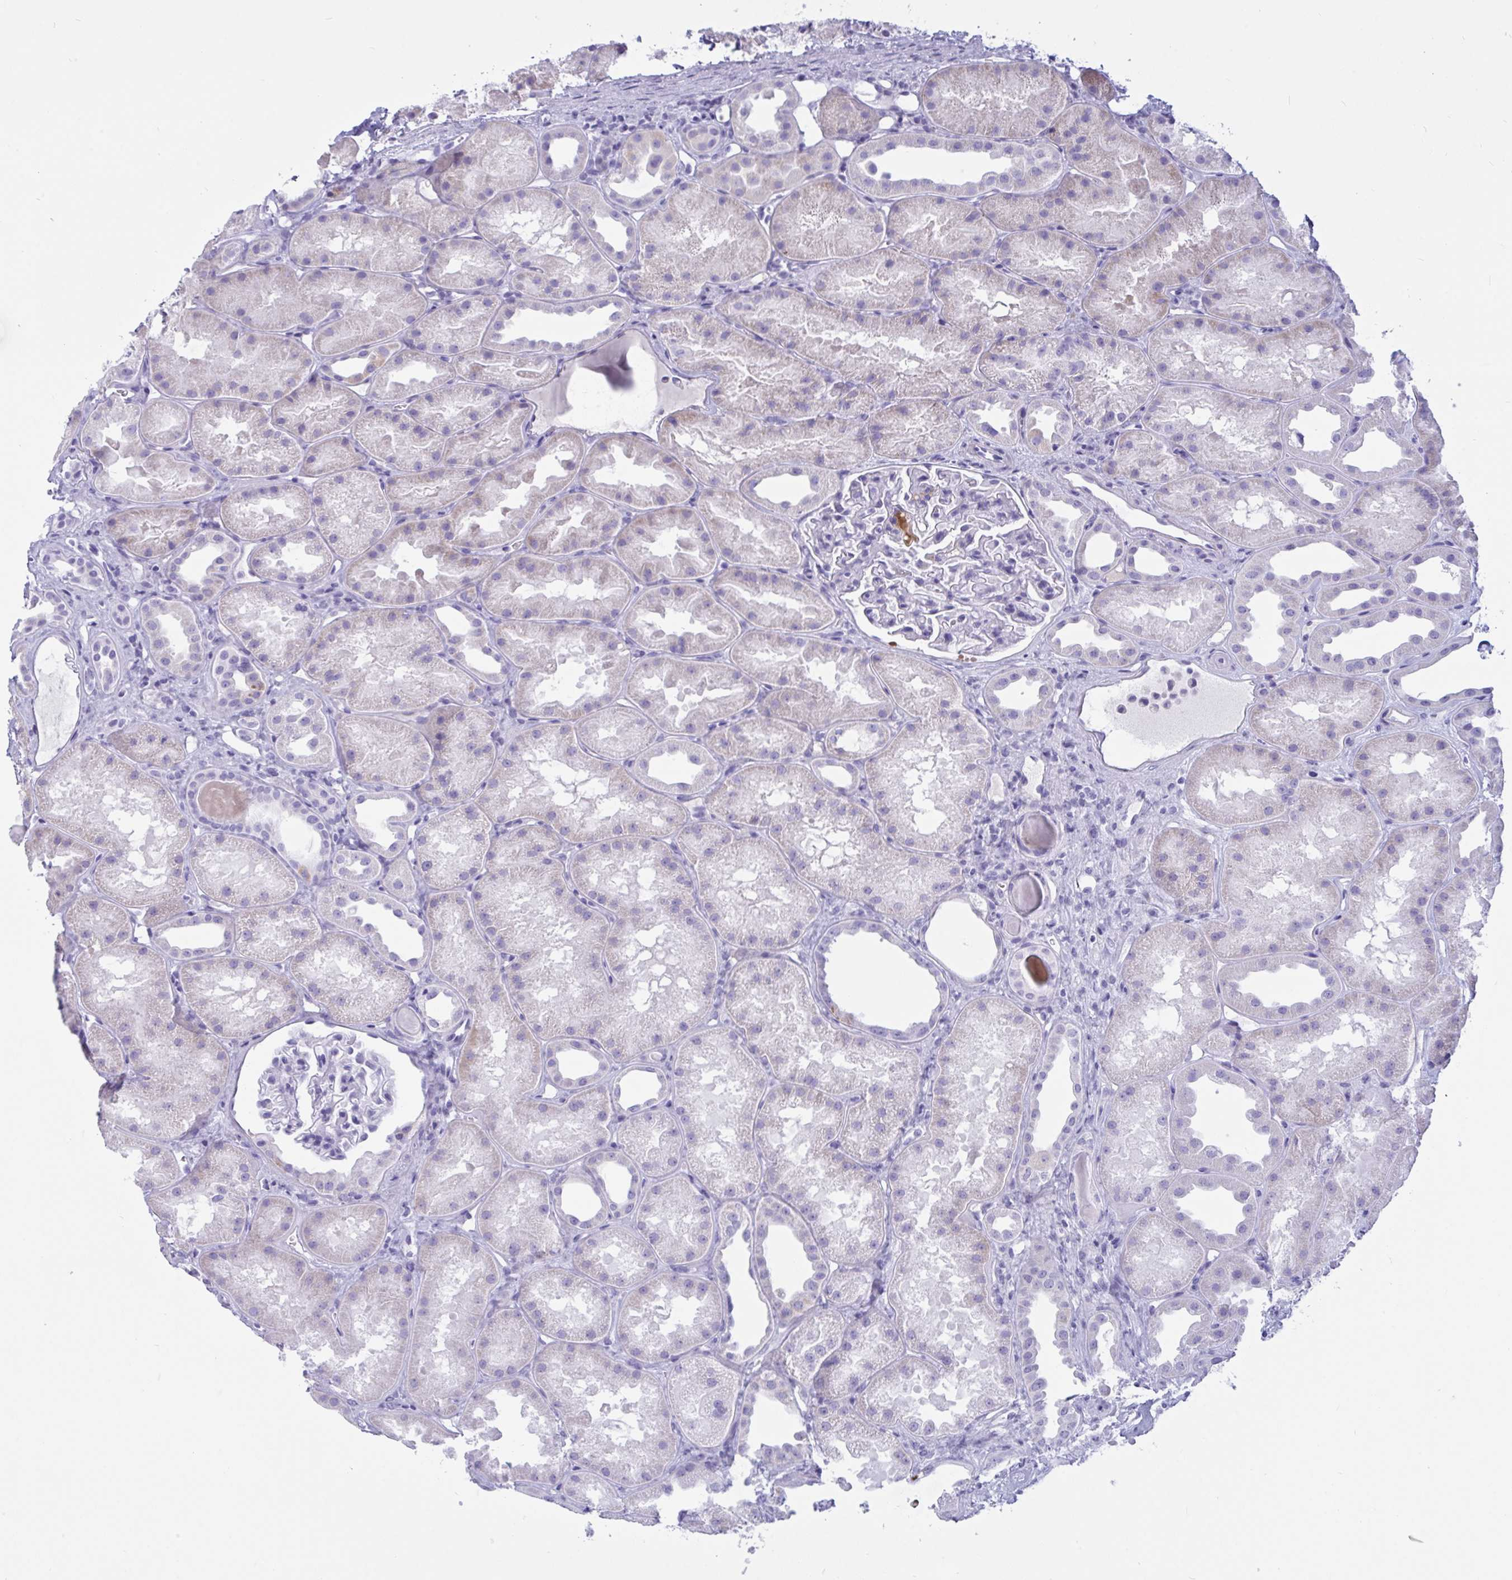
{"staining": {"intensity": "negative", "quantity": "none", "location": "none"}, "tissue": "kidney", "cell_type": "Cells in glomeruli", "image_type": "normal", "snomed": [{"axis": "morphology", "description": "Normal tissue, NOS"}, {"axis": "topography", "description": "Kidney"}], "caption": "Cells in glomeruli show no significant staining in normal kidney. Brightfield microscopy of IHC stained with DAB (brown) and hematoxylin (blue), captured at high magnification.", "gene": "OXLD1", "patient": {"sex": "male", "age": 61}}